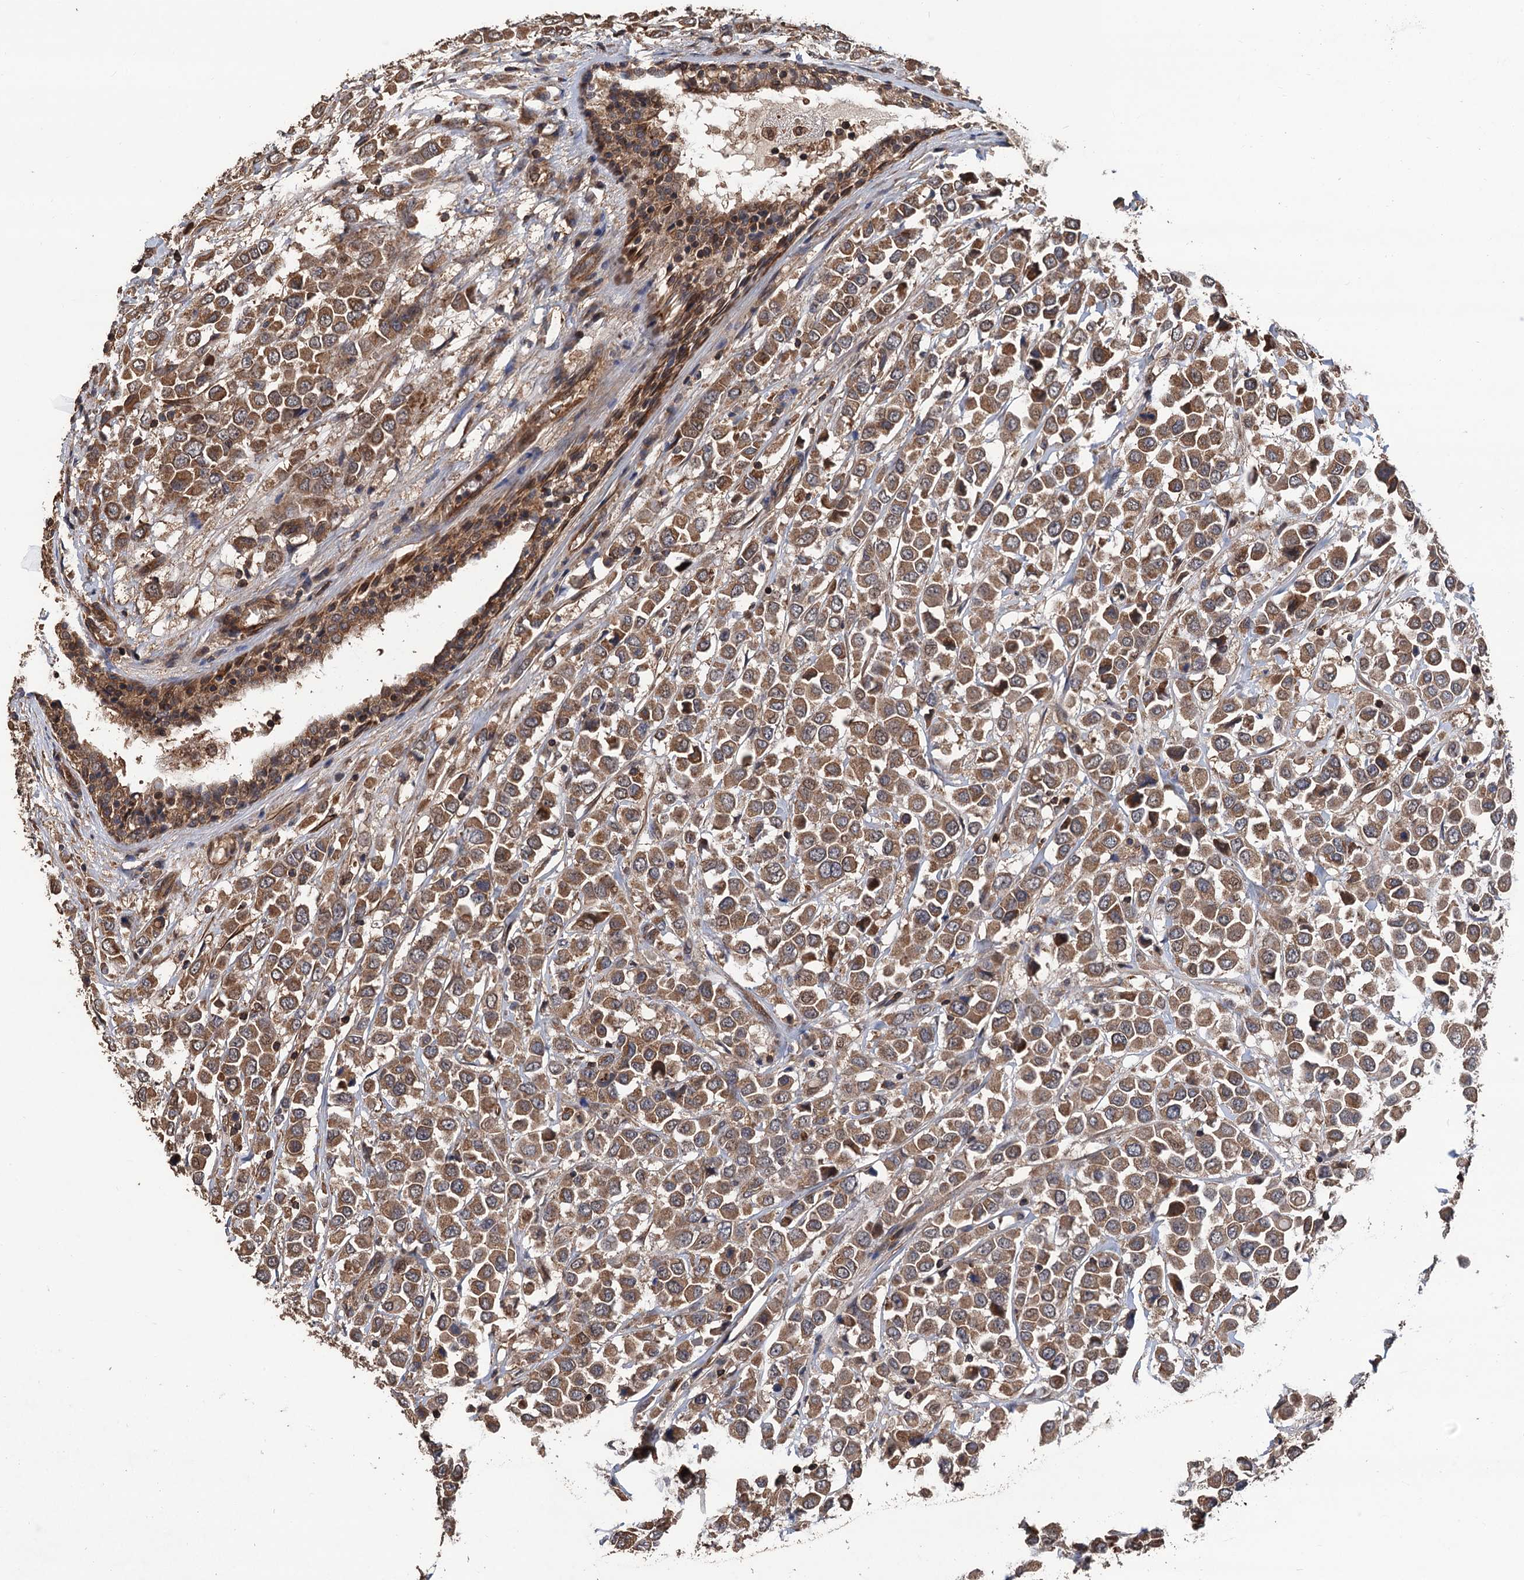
{"staining": {"intensity": "moderate", "quantity": ">75%", "location": "cytoplasmic/membranous"}, "tissue": "breast cancer", "cell_type": "Tumor cells", "image_type": "cancer", "snomed": [{"axis": "morphology", "description": "Duct carcinoma"}, {"axis": "topography", "description": "Breast"}], "caption": "Breast intraductal carcinoma was stained to show a protein in brown. There is medium levels of moderate cytoplasmic/membranous expression in approximately >75% of tumor cells. The staining is performed using DAB brown chromogen to label protein expression. The nuclei are counter-stained blue using hematoxylin.", "gene": "PPP4R1", "patient": {"sex": "female", "age": 61}}